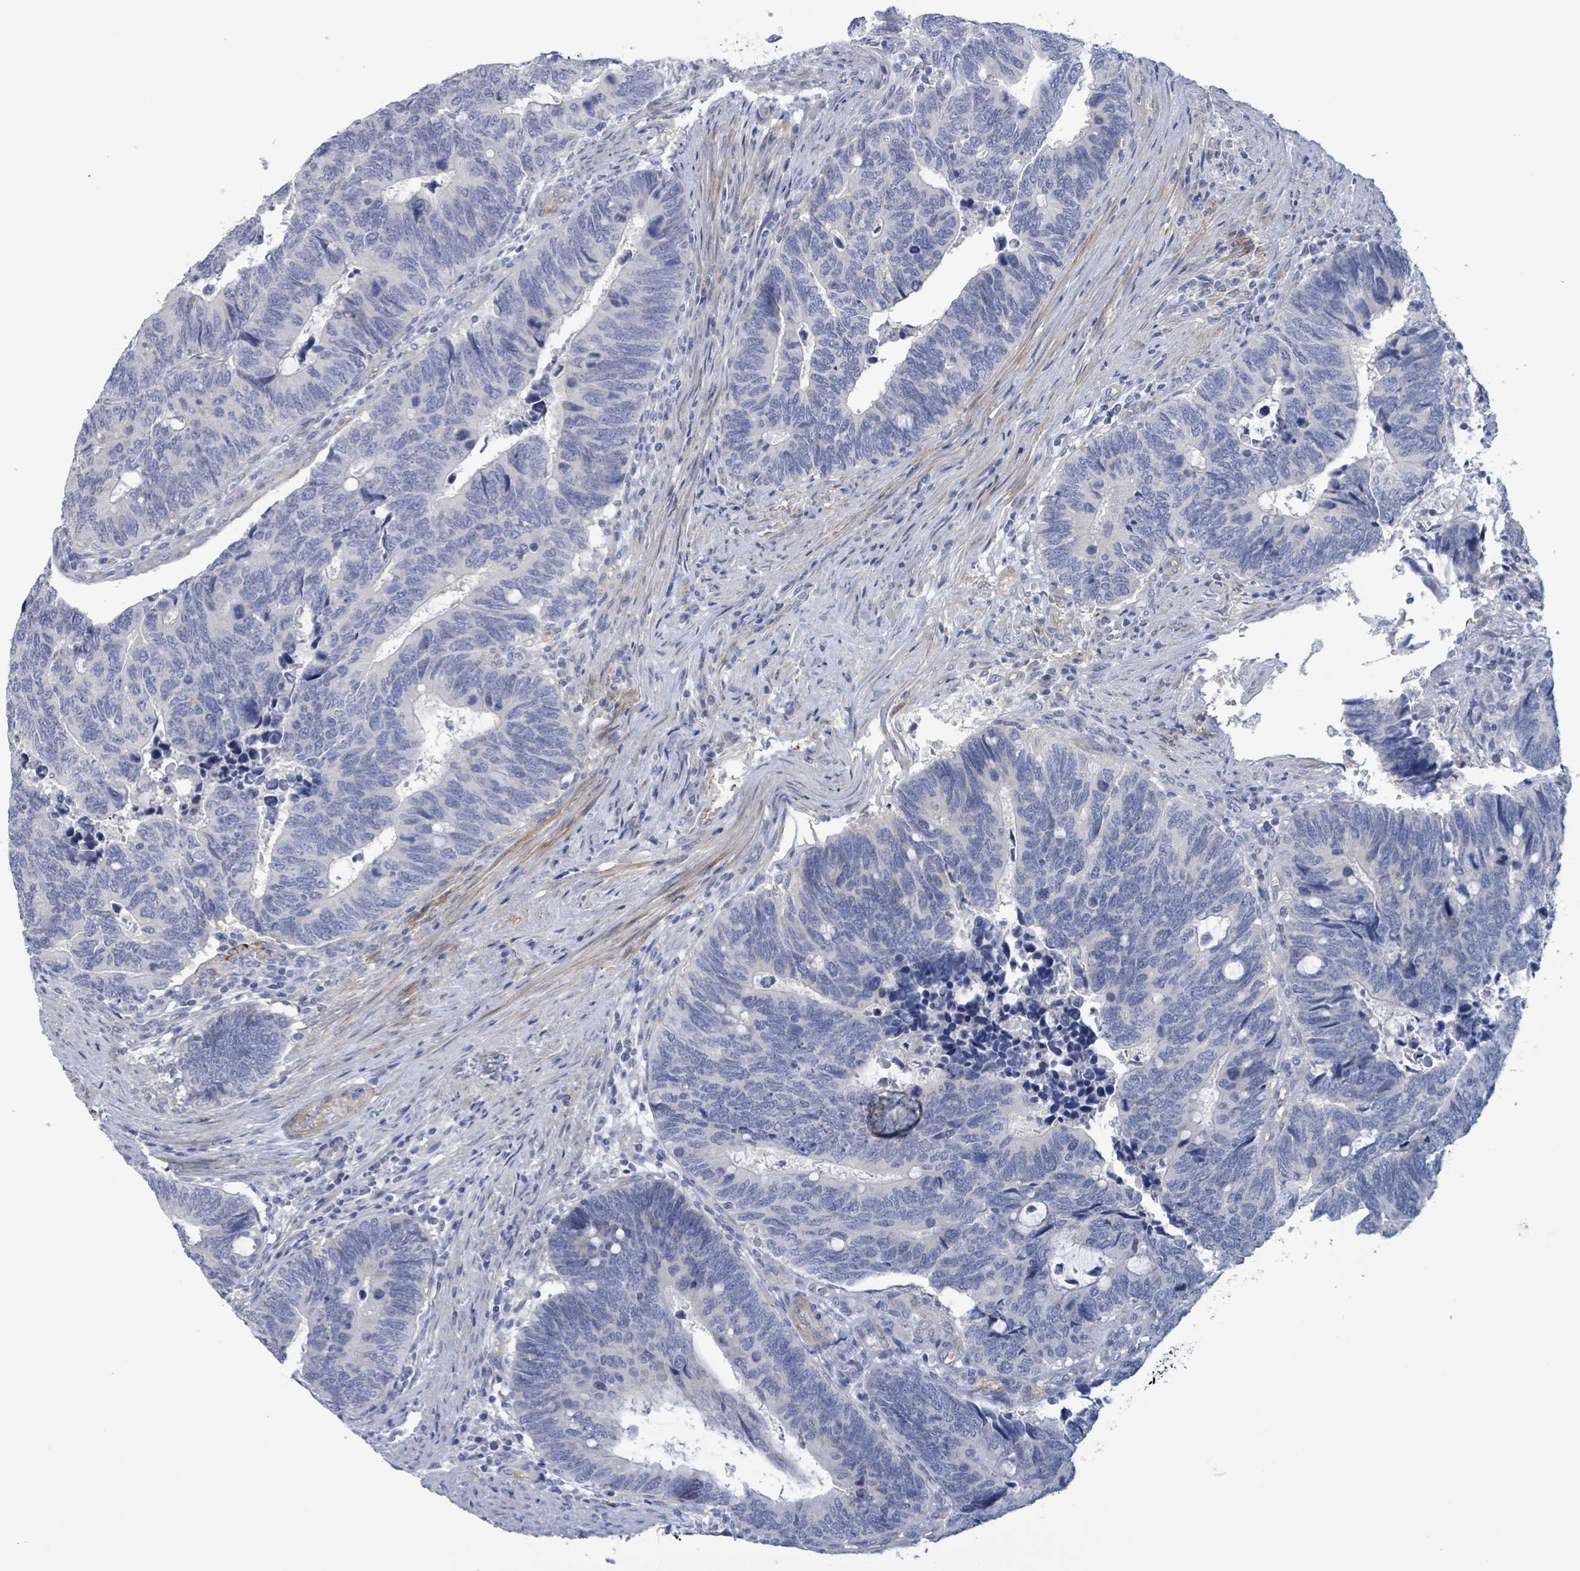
{"staining": {"intensity": "negative", "quantity": "none", "location": "none"}, "tissue": "colorectal cancer", "cell_type": "Tumor cells", "image_type": "cancer", "snomed": [{"axis": "morphology", "description": "Adenocarcinoma, NOS"}, {"axis": "topography", "description": "Colon"}], "caption": "Micrograph shows no protein expression in tumor cells of colorectal cancer tissue.", "gene": "PKLR", "patient": {"sex": "male", "age": 87}}